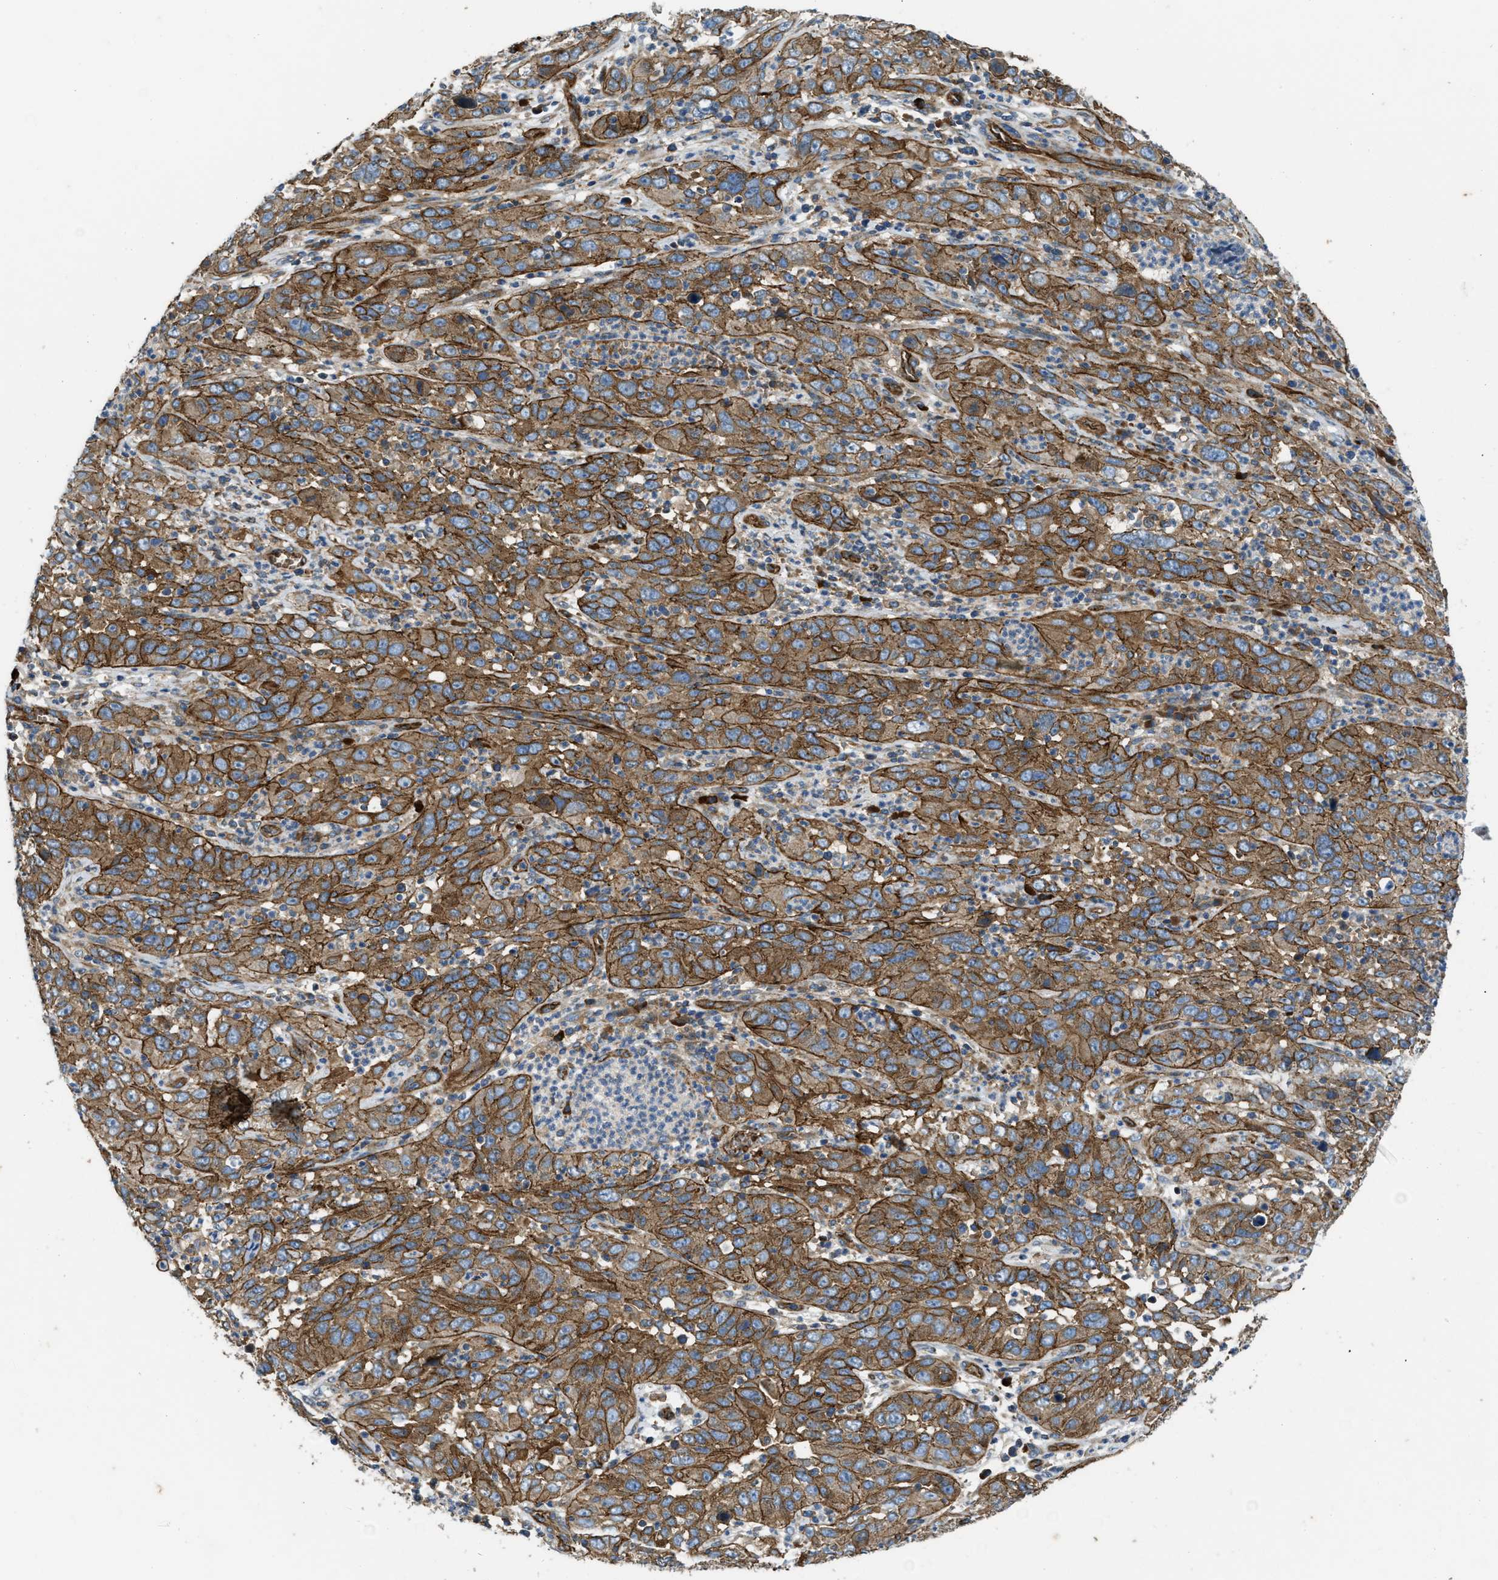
{"staining": {"intensity": "strong", "quantity": ">75%", "location": "cytoplasmic/membranous"}, "tissue": "cervical cancer", "cell_type": "Tumor cells", "image_type": "cancer", "snomed": [{"axis": "morphology", "description": "Squamous cell carcinoma, NOS"}, {"axis": "topography", "description": "Cervix"}], "caption": "Immunohistochemical staining of cervical cancer (squamous cell carcinoma) displays strong cytoplasmic/membranous protein expression in about >75% of tumor cells. Ihc stains the protein in brown and the nuclei are stained blue.", "gene": "ERC1", "patient": {"sex": "female", "age": 32}}